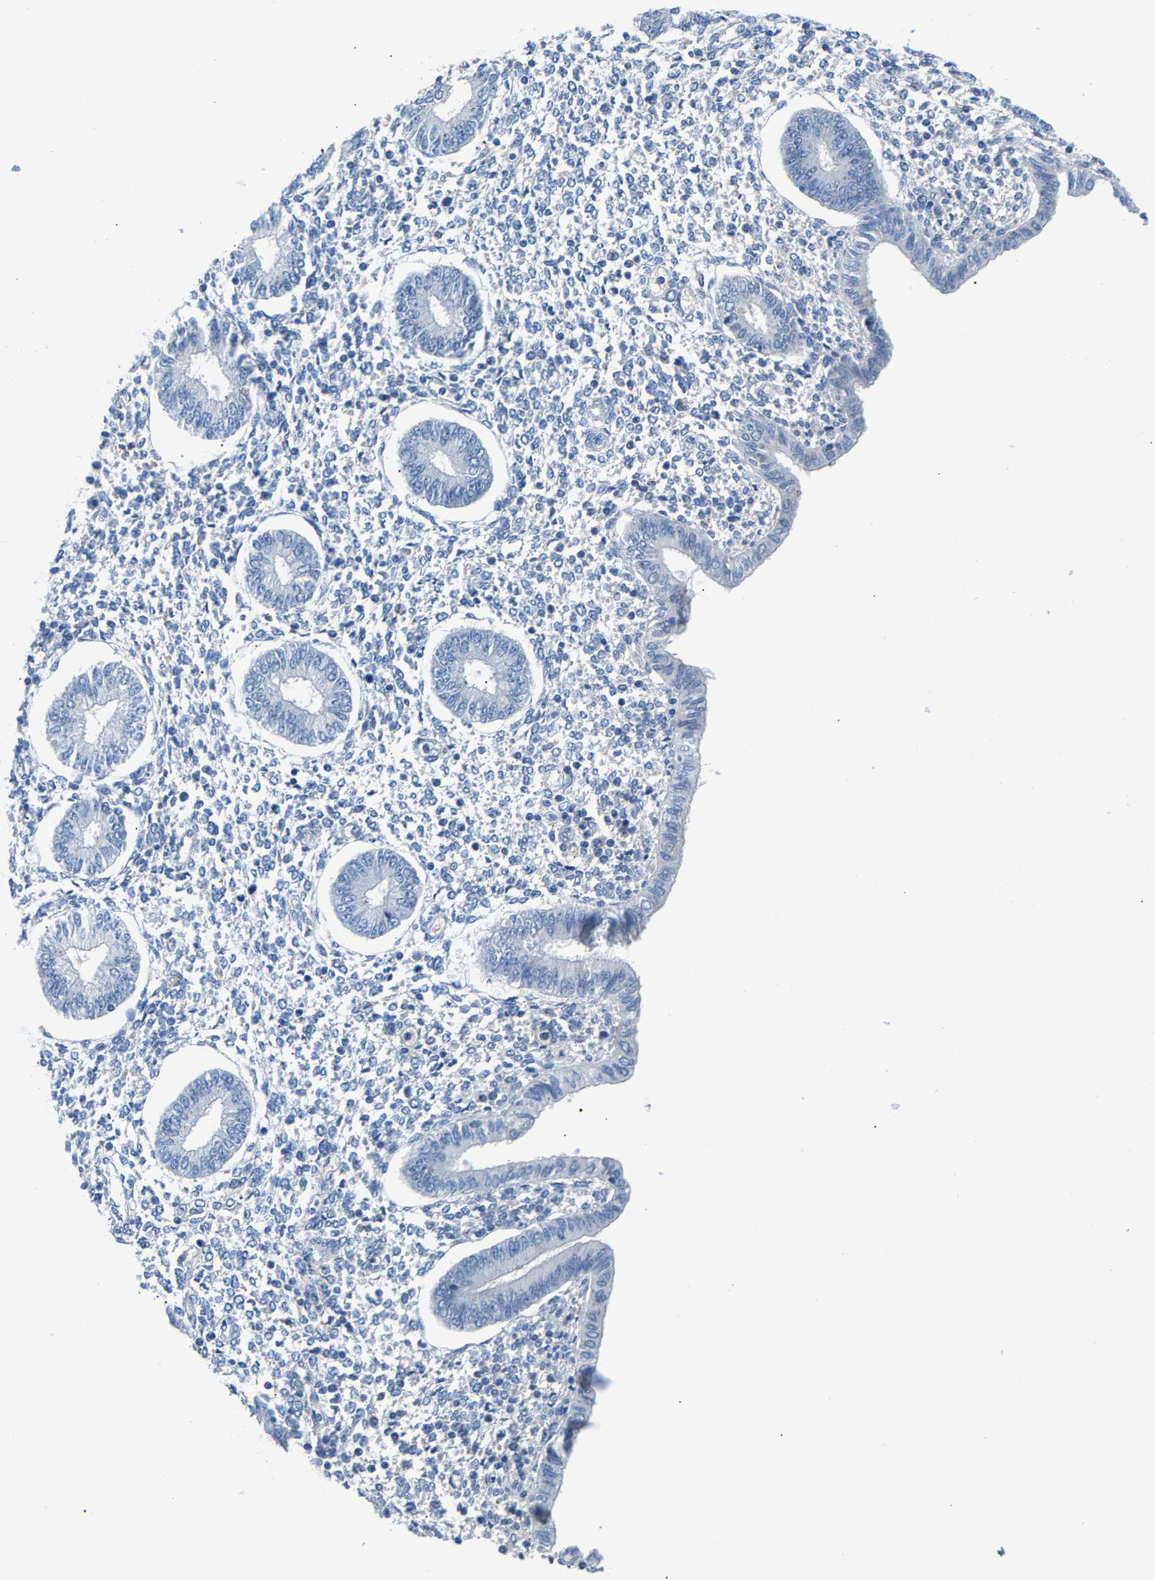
{"staining": {"intensity": "negative", "quantity": "none", "location": "none"}, "tissue": "endometrium", "cell_type": "Cells in endometrial stroma", "image_type": "normal", "snomed": [{"axis": "morphology", "description": "Normal tissue, NOS"}, {"axis": "topography", "description": "Endometrium"}], "caption": "Immunohistochemistry (IHC) micrograph of normal human endometrium stained for a protein (brown), which exhibits no expression in cells in endometrial stroma.", "gene": "DNAAF5", "patient": {"sex": "female", "age": 50}}